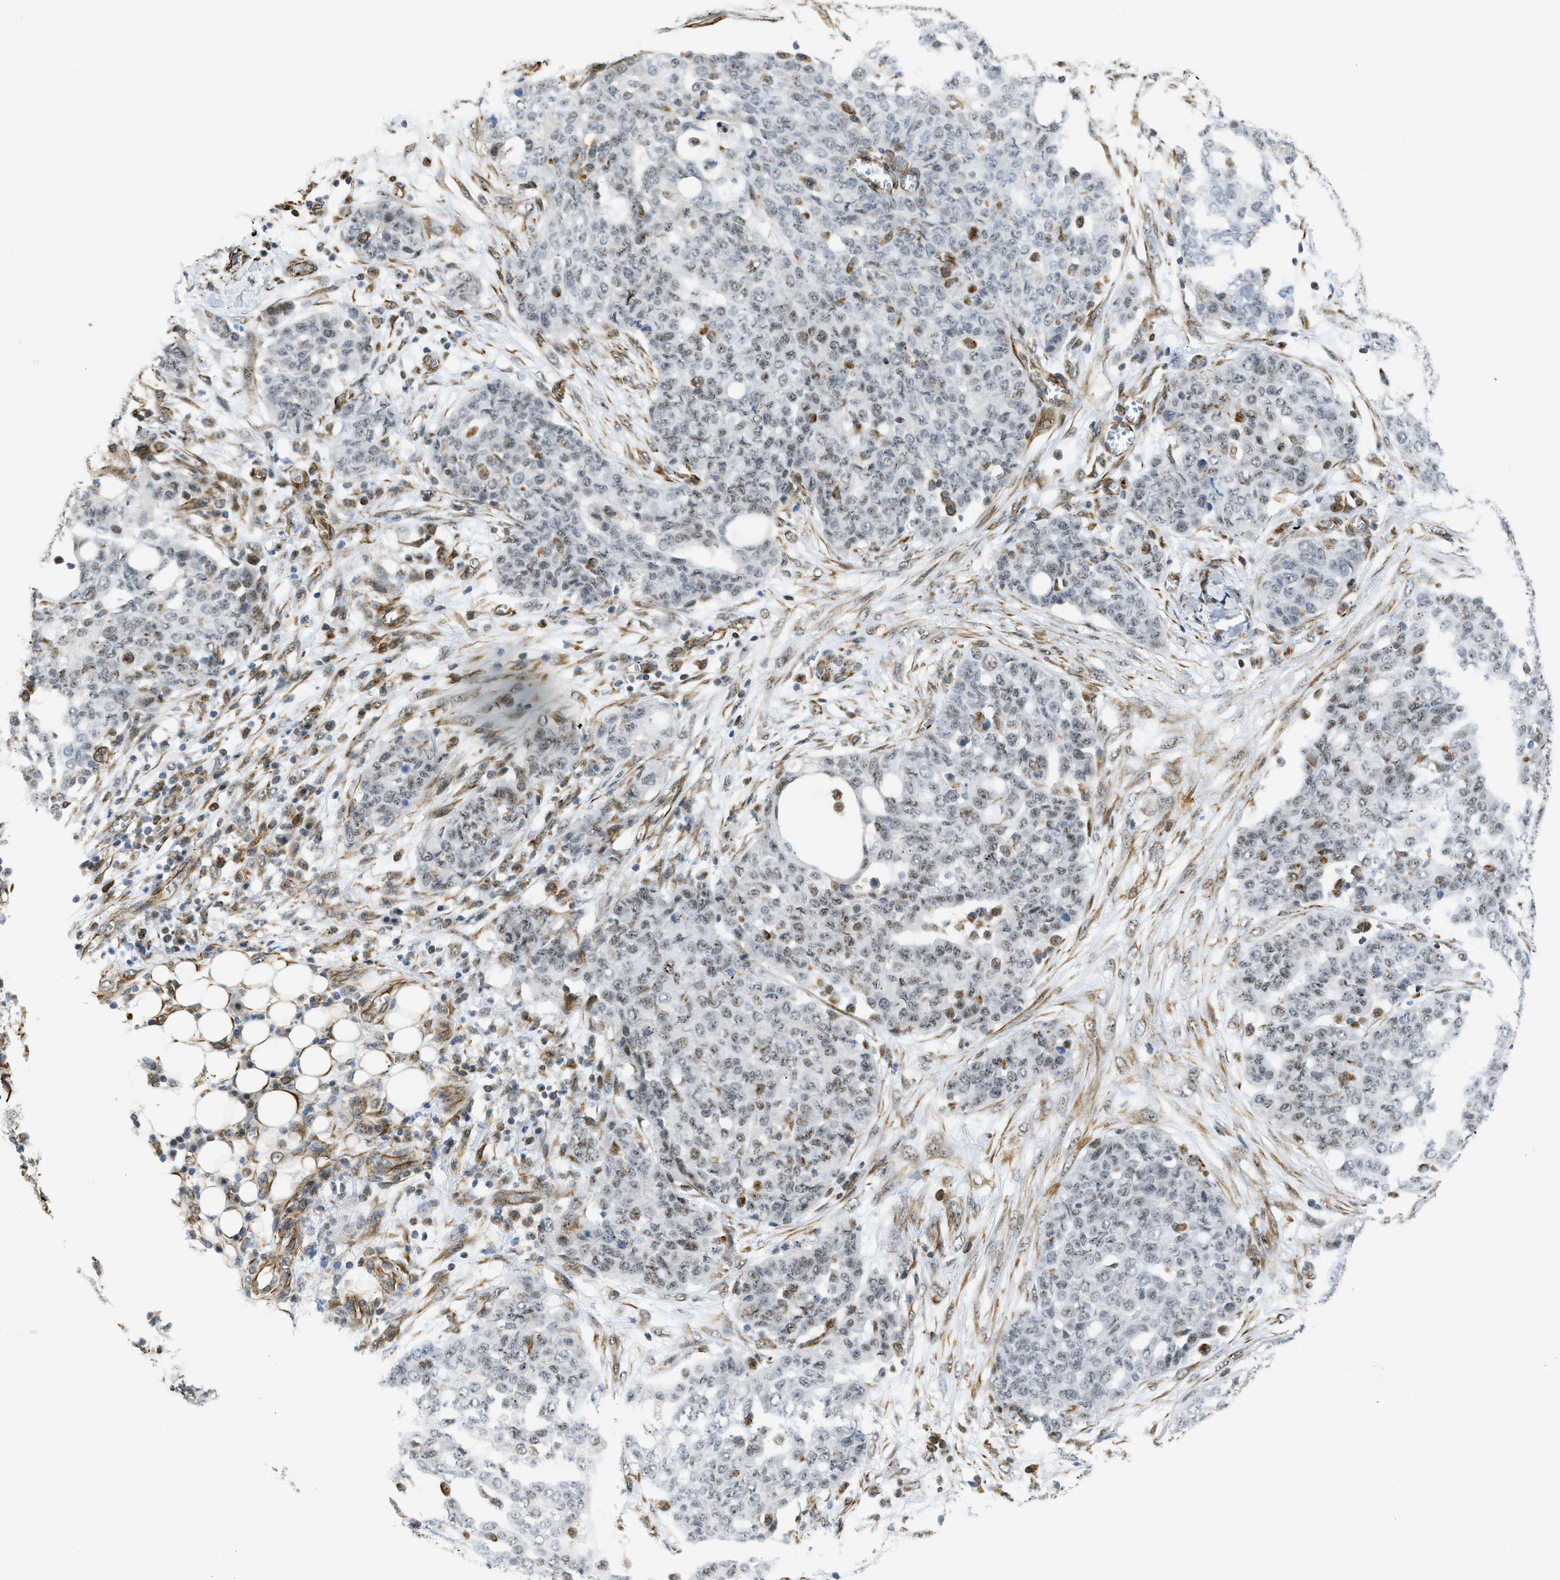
{"staining": {"intensity": "weak", "quantity": ">75%", "location": "nuclear"}, "tissue": "ovarian cancer", "cell_type": "Tumor cells", "image_type": "cancer", "snomed": [{"axis": "morphology", "description": "Cystadenocarcinoma, serous, NOS"}, {"axis": "topography", "description": "Soft tissue"}, {"axis": "topography", "description": "Ovary"}], "caption": "Ovarian cancer (serous cystadenocarcinoma) stained with DAB (3,3'-diaminobenzidine) IHC exhibits low levels of weak nuclear staining in approximately >75% of tumor cells.", "gene": "LRRC8B", "patient": {"sex": "female", "age": 57}}